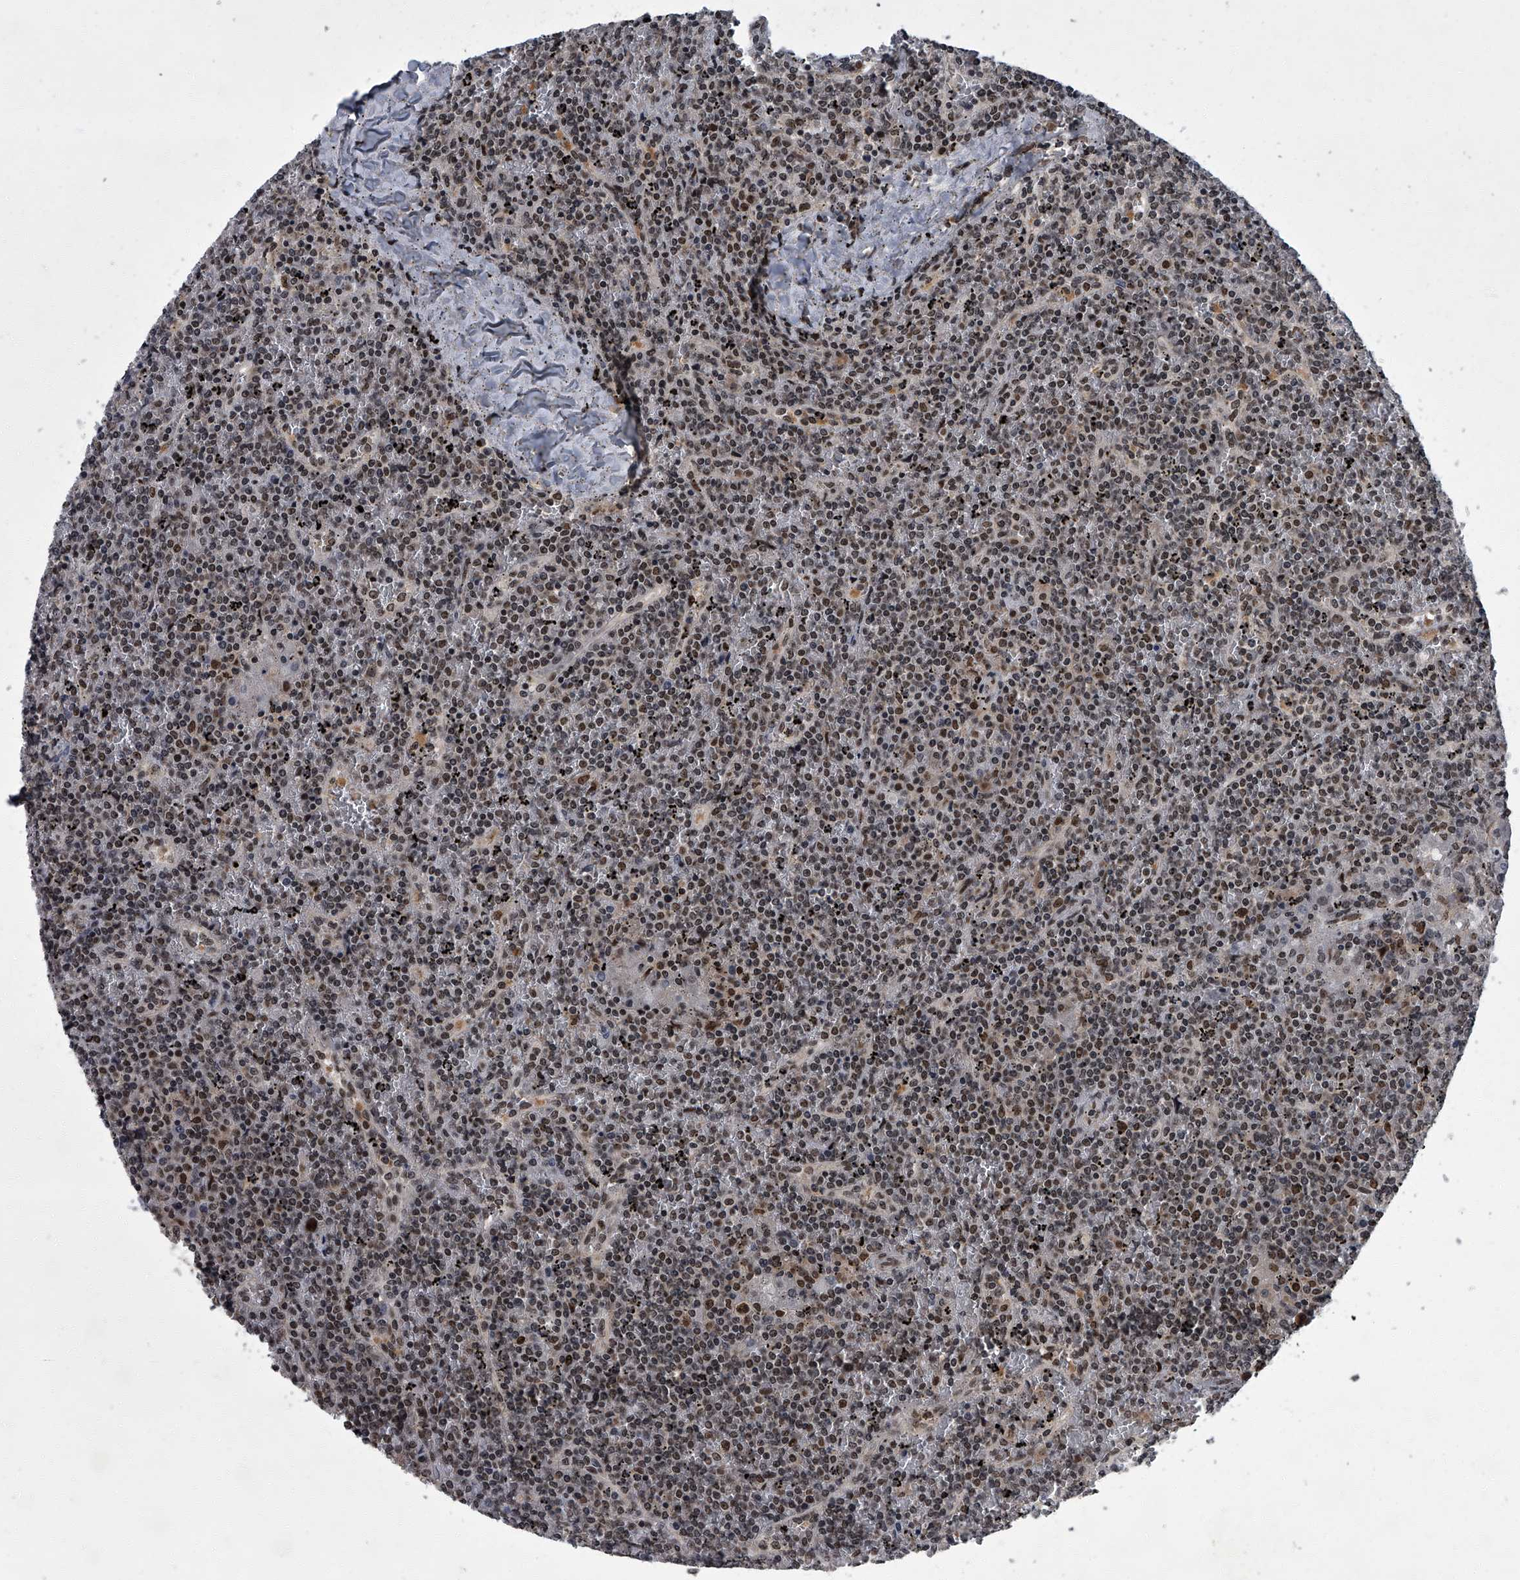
{"staining": {"intensity": "moderate", "quantity": ">75%", "location": "nuclear"}, "tissue": "lymphoma", "cell_type": "Tumor cells", "image_type": "cancer", "snomed": [{"axis": "morphology", "description": "Malignant lymphoma, non-Hodgkin's type, Low grade"}, {"axis": "topography", "description": "Spleen"}], "caption": "High-power microscopy captured an IHC photomicrograph of lymphoma, revealing moderate nuclear expression in approximately >75% of tumor cells. (brown staining indicates protein expression, while blue staining denotes nuclei).", "gene": "ZNF518B", "patient": {"sex": "female", "age": 19}}